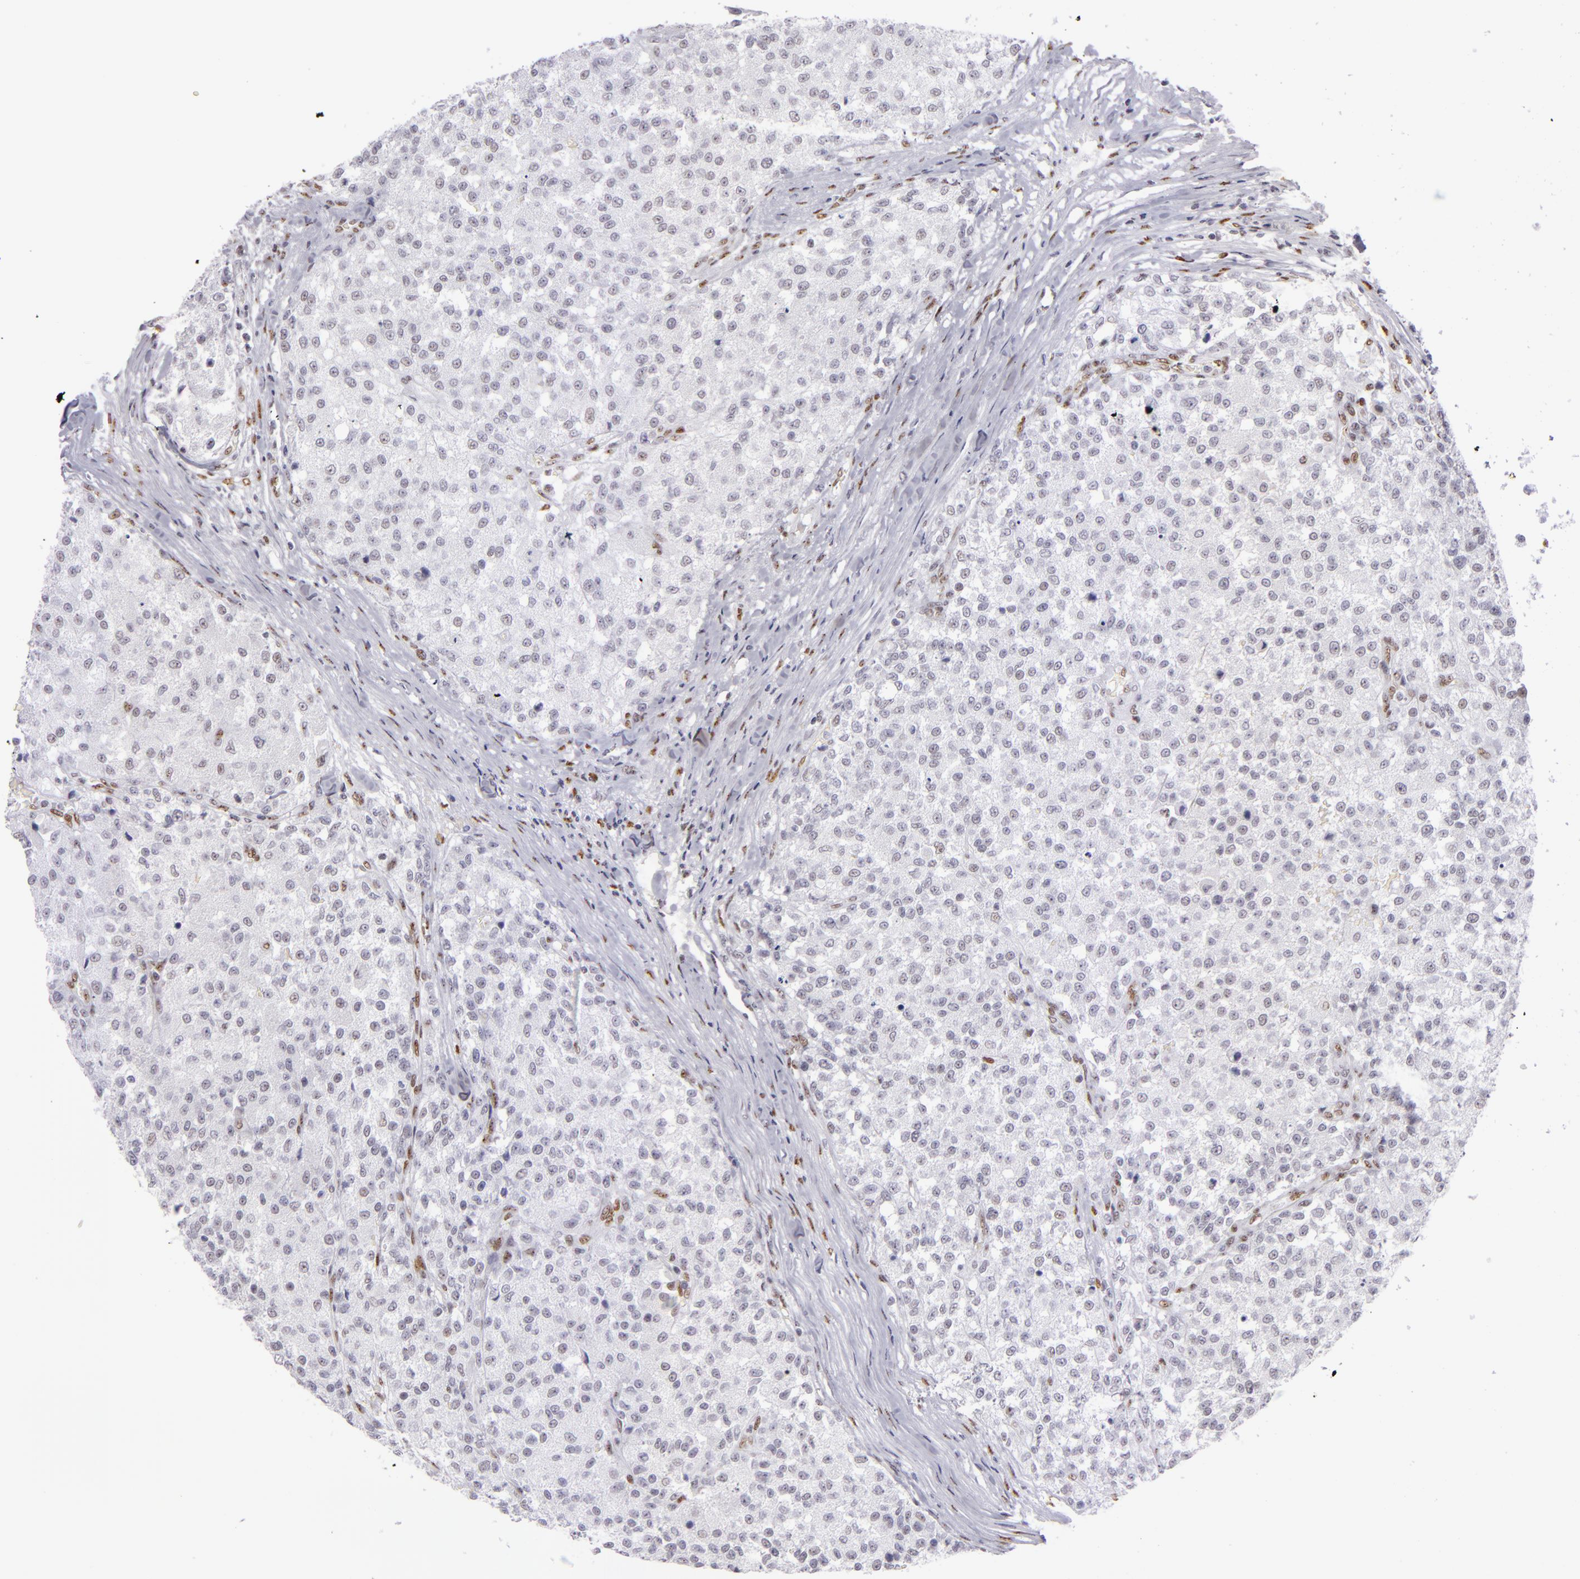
{"staining": {"intensity": "negative", "quantity": "none", "location": "none"}, "tissue": "testis cancer", "cell_type": "Tumor cells", "image_type": "cancer", "snomed": [{"axis": "morphology", "description": "Seminoma, NOS"}, {"axis": "topography", "description": "Testis"}], "caption": "Immunohistochemistry histopathology image of neoplastic tissue: testis cancer (seminoma) stained with DAB (3,3'-diaminobenzidine) displays no significant protein expression in tumor cells.", "gene": "TOP3A", "patient": {"sex": "male", "age": 59}}